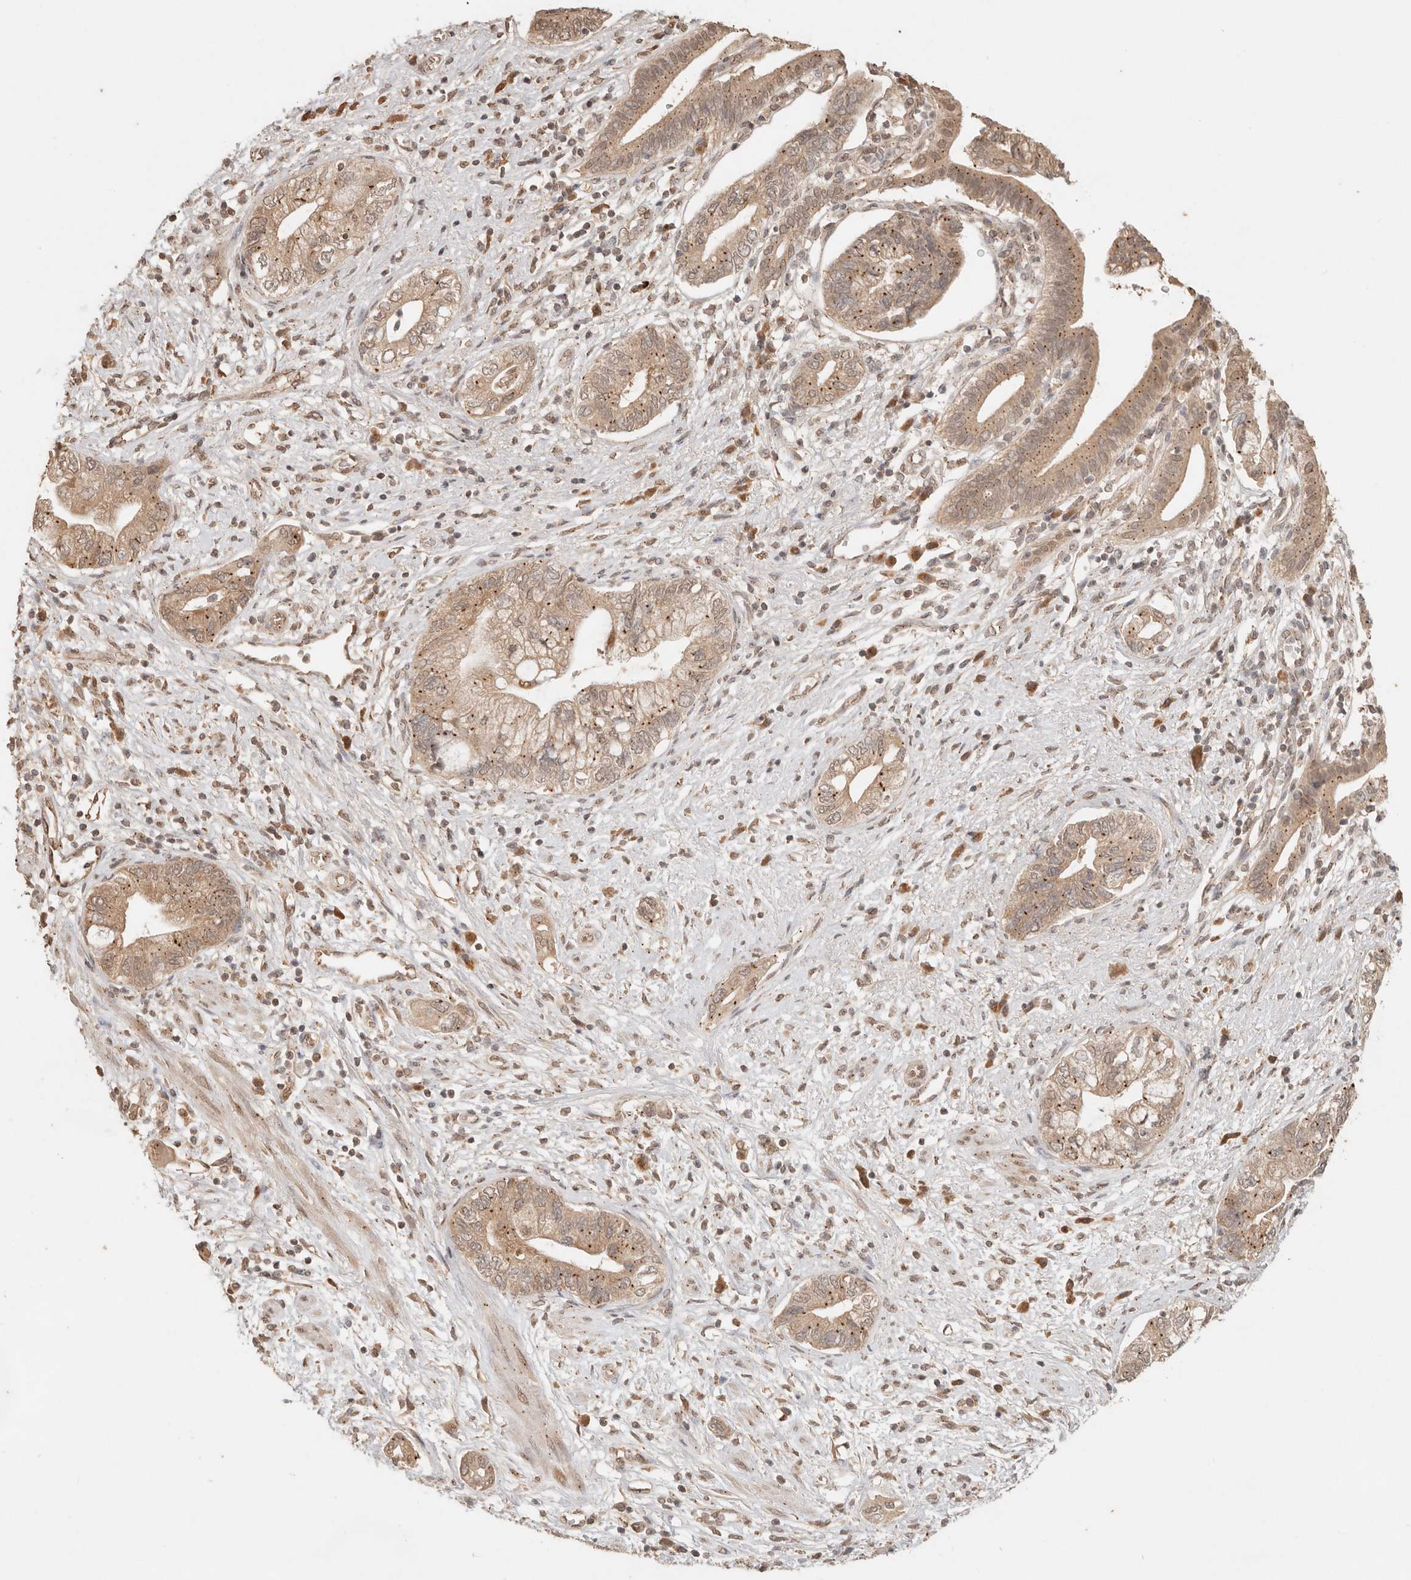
{"staining": {"intensity": "moderate", "quantity": ">75%", "location": "cytoplasmic/membranous"}, "tissue": "pancreatic cancer", "cell_type": "Tumor cells", "image_type": "cancer", "snomed": [{"axis": "morphology", "description": "Adenocarcinoma, NOS"}, {"axis": "topography", "description": "Pancreas"}], "caption": "Immunohistochemistry of human pancreatic adenocarcinoma exhibits medium levels of moderate cytoplasmic/membranous staining in approximately >75% of tumor cells.", "gene": "LMO4", "patient": {"sex": "female", "age": 73}}